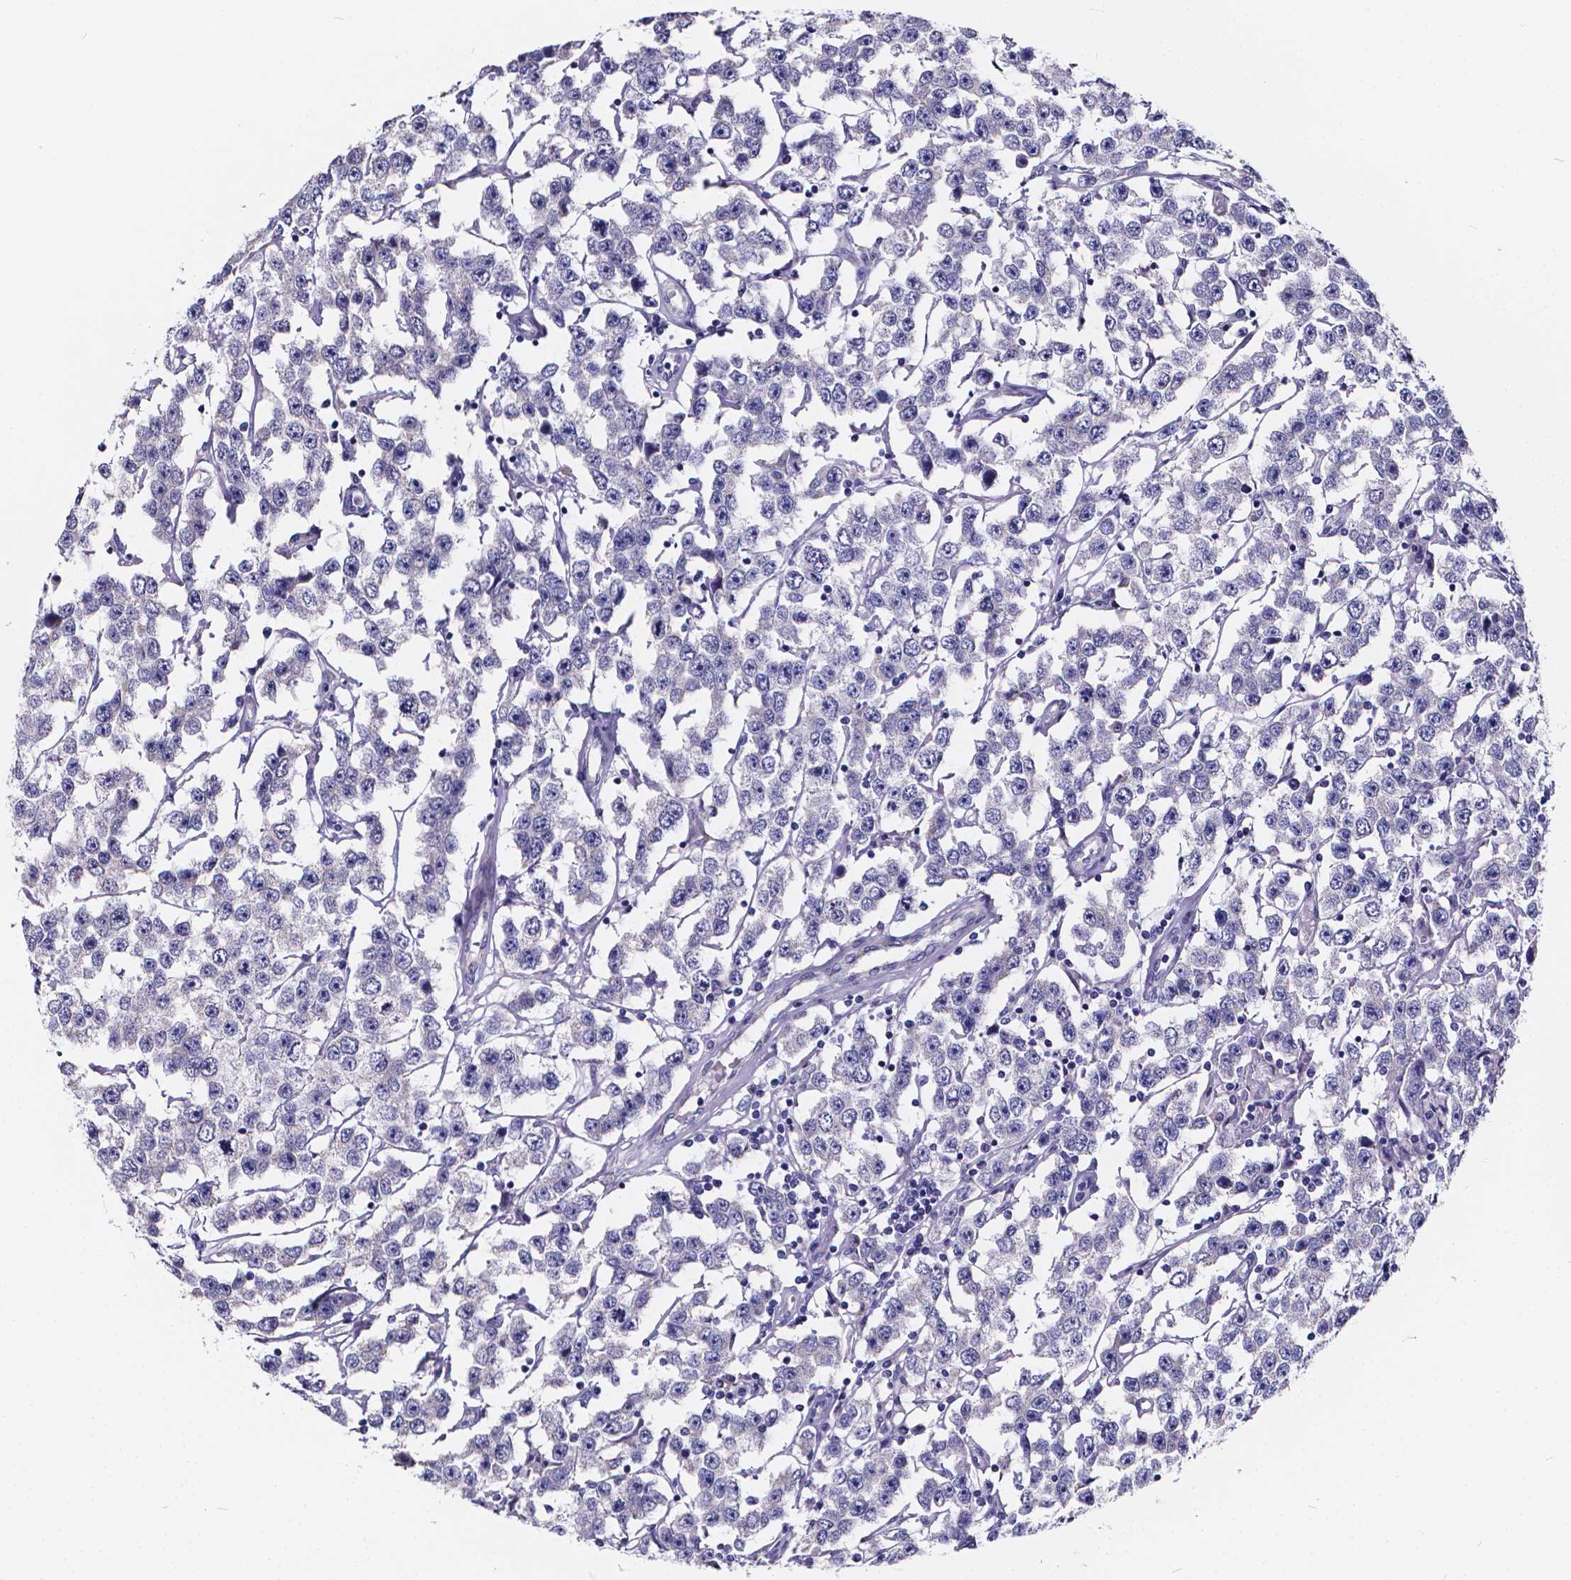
{"staining": {"intensity": "negative", "quantity": "none", "location": "none"}, "tissue": "testis cancer", "cell_type": "Tumor cells", "image_type": "cancer", "snomed": [{"axis": "morphology", "description": "Seminoma, NOS"}, {"axis": "topography", "description": "Testis"}], "caption": "Seminoma (testis) was stained to show a protein in brown. There is no significant expression in tumor cells. The staining is performed using DAB brown chromogen with nuclei counter-stained in using hematoxylin.", "gene": "SPEF2", "patient": {"sex": "male", "age": 52}}